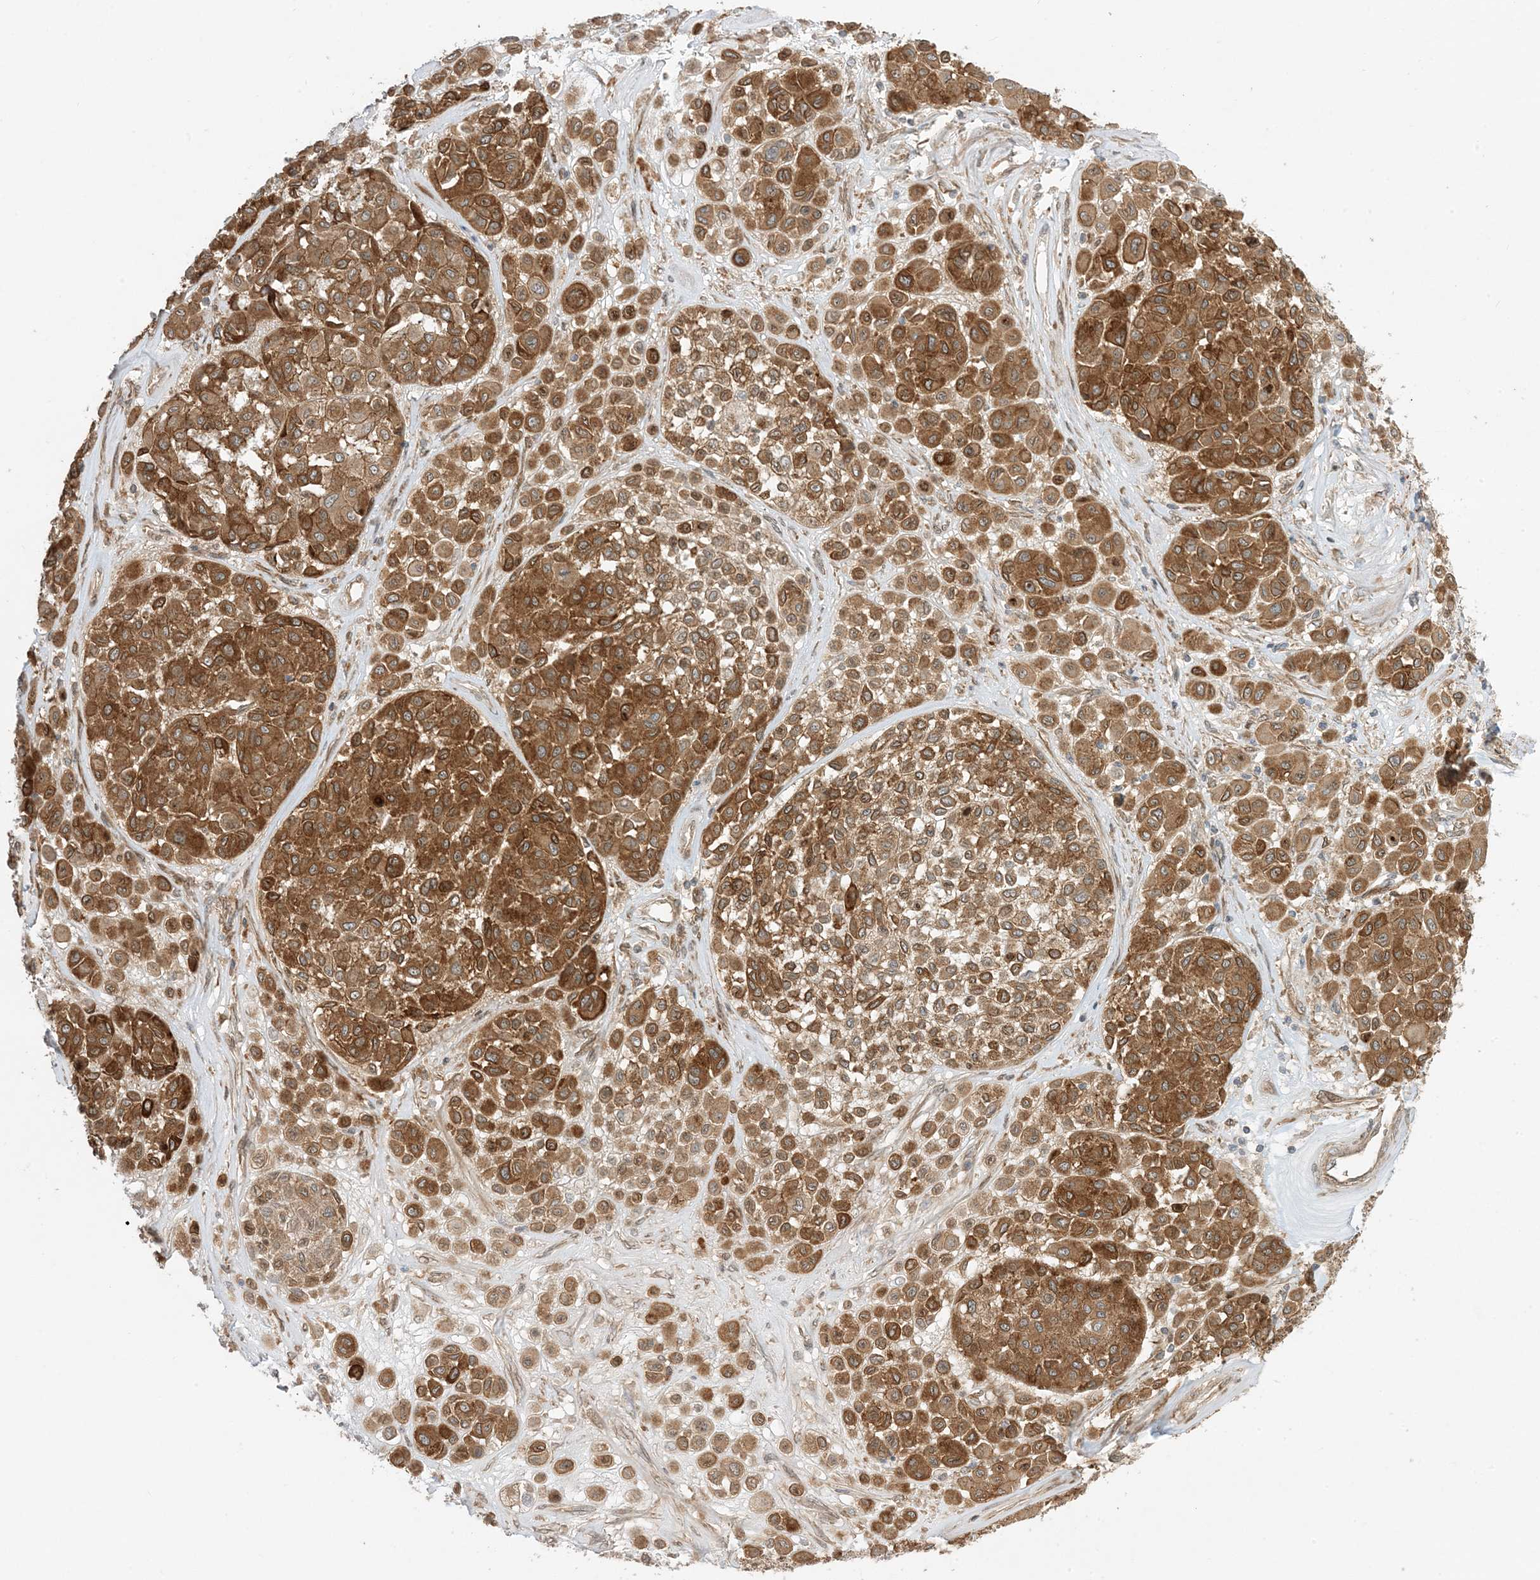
{"staining": {"intensity": "moderate", "quantity": ">75%", "location": "cytoplasmic/membranous"}, "tissue": "melanoma", "cell_type": "Tumor cells", "image_type": "cancer", "snomed": [{"axis": "morphology", "description": "Malignant melanoma, Metastatic site"}, {"axis": "topography", "description": "Soft tissue"}], "caption": "An image of human melanoma stained for a protein exhibits moderate cytoplasmic/membranous brown staining in tumor cells.", "gene": "SCARF2", "patient": {"sex": "male", "age": 41}}